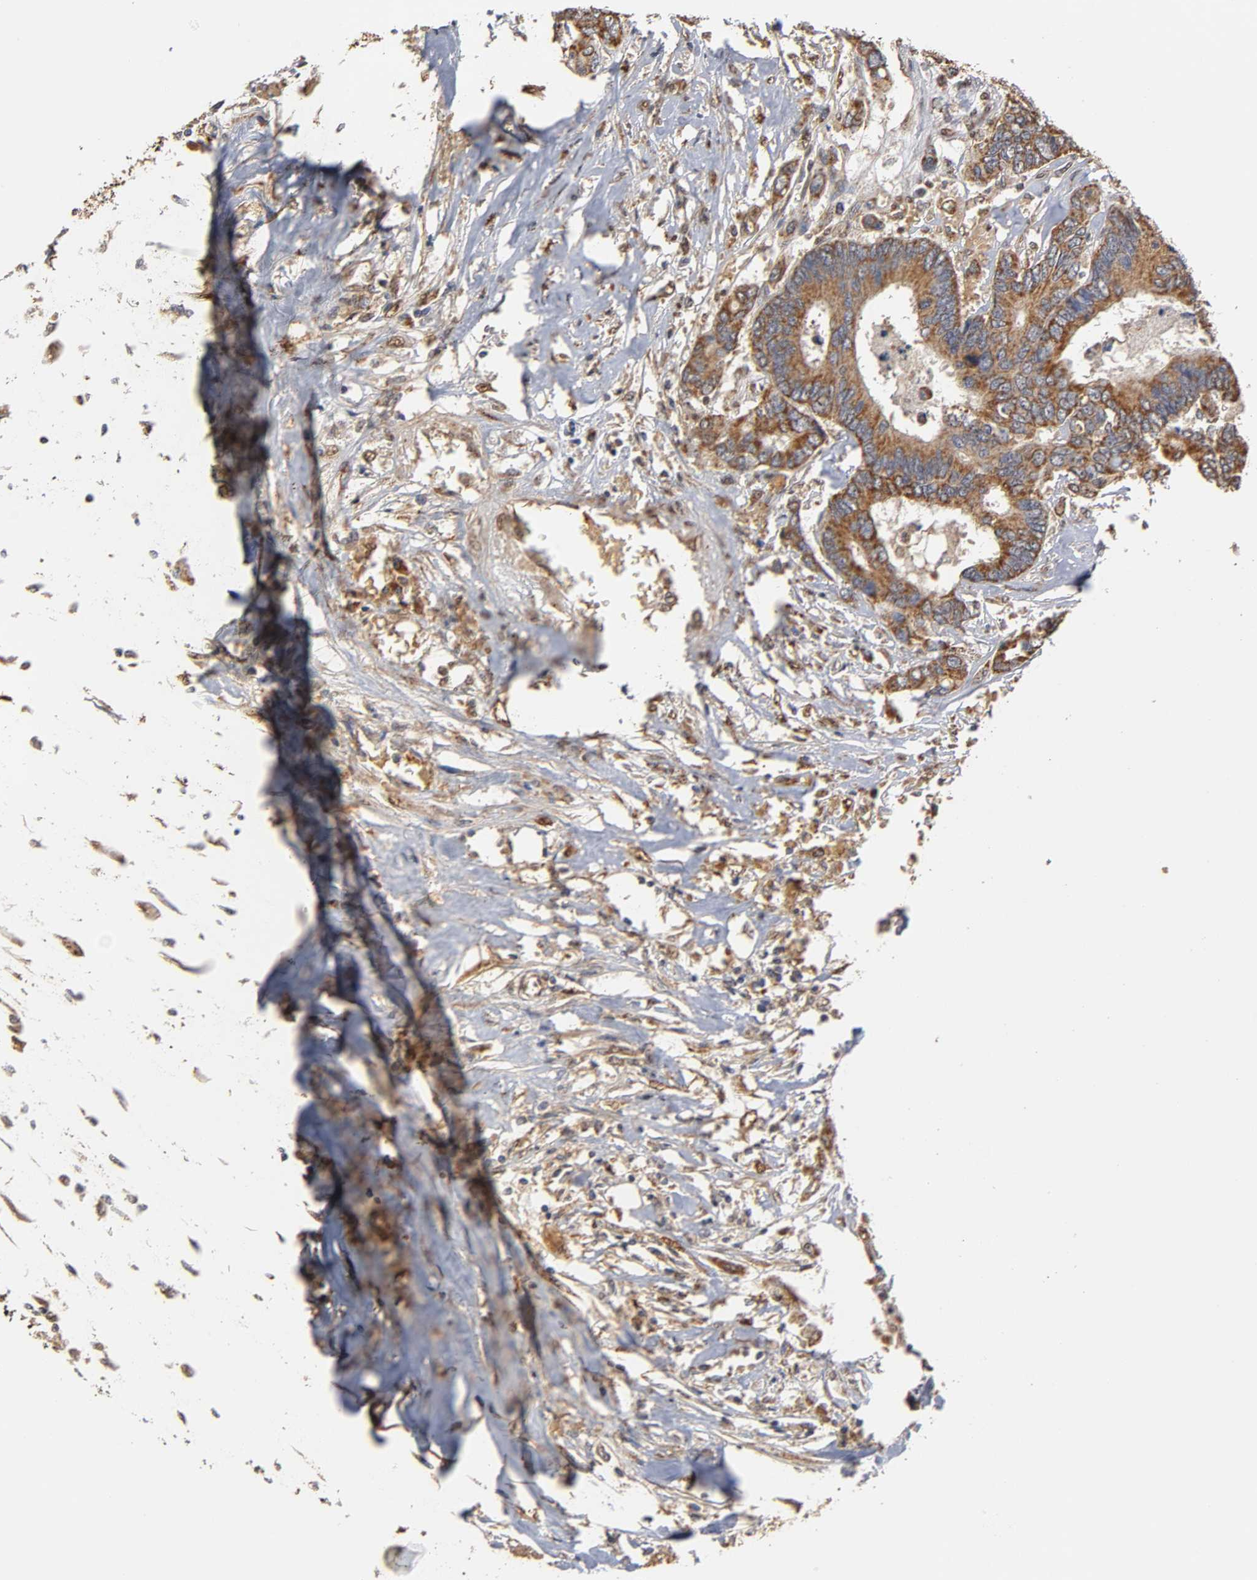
{"staining": {"intensity": "strong", "quantity": ">75%", "location": "cytoplasmic/membranous"}, "tissue": "colorectal cancer", "cell_type": "Tumor cells", "image_type": "cancer", "snomed": [{"axis": "morphology", "description": "Adenocarcinoma, NOS"}, {"axis": "topography", "description": "Rectum"}], "caption": "Immunohistochemical staining of colorectal cancer shows strong cytoplasmic/membranous protein staining in approximately >75% of tumor cells.", "gene": "PKN1", "patient": {"sex": "male", "age": 55}}